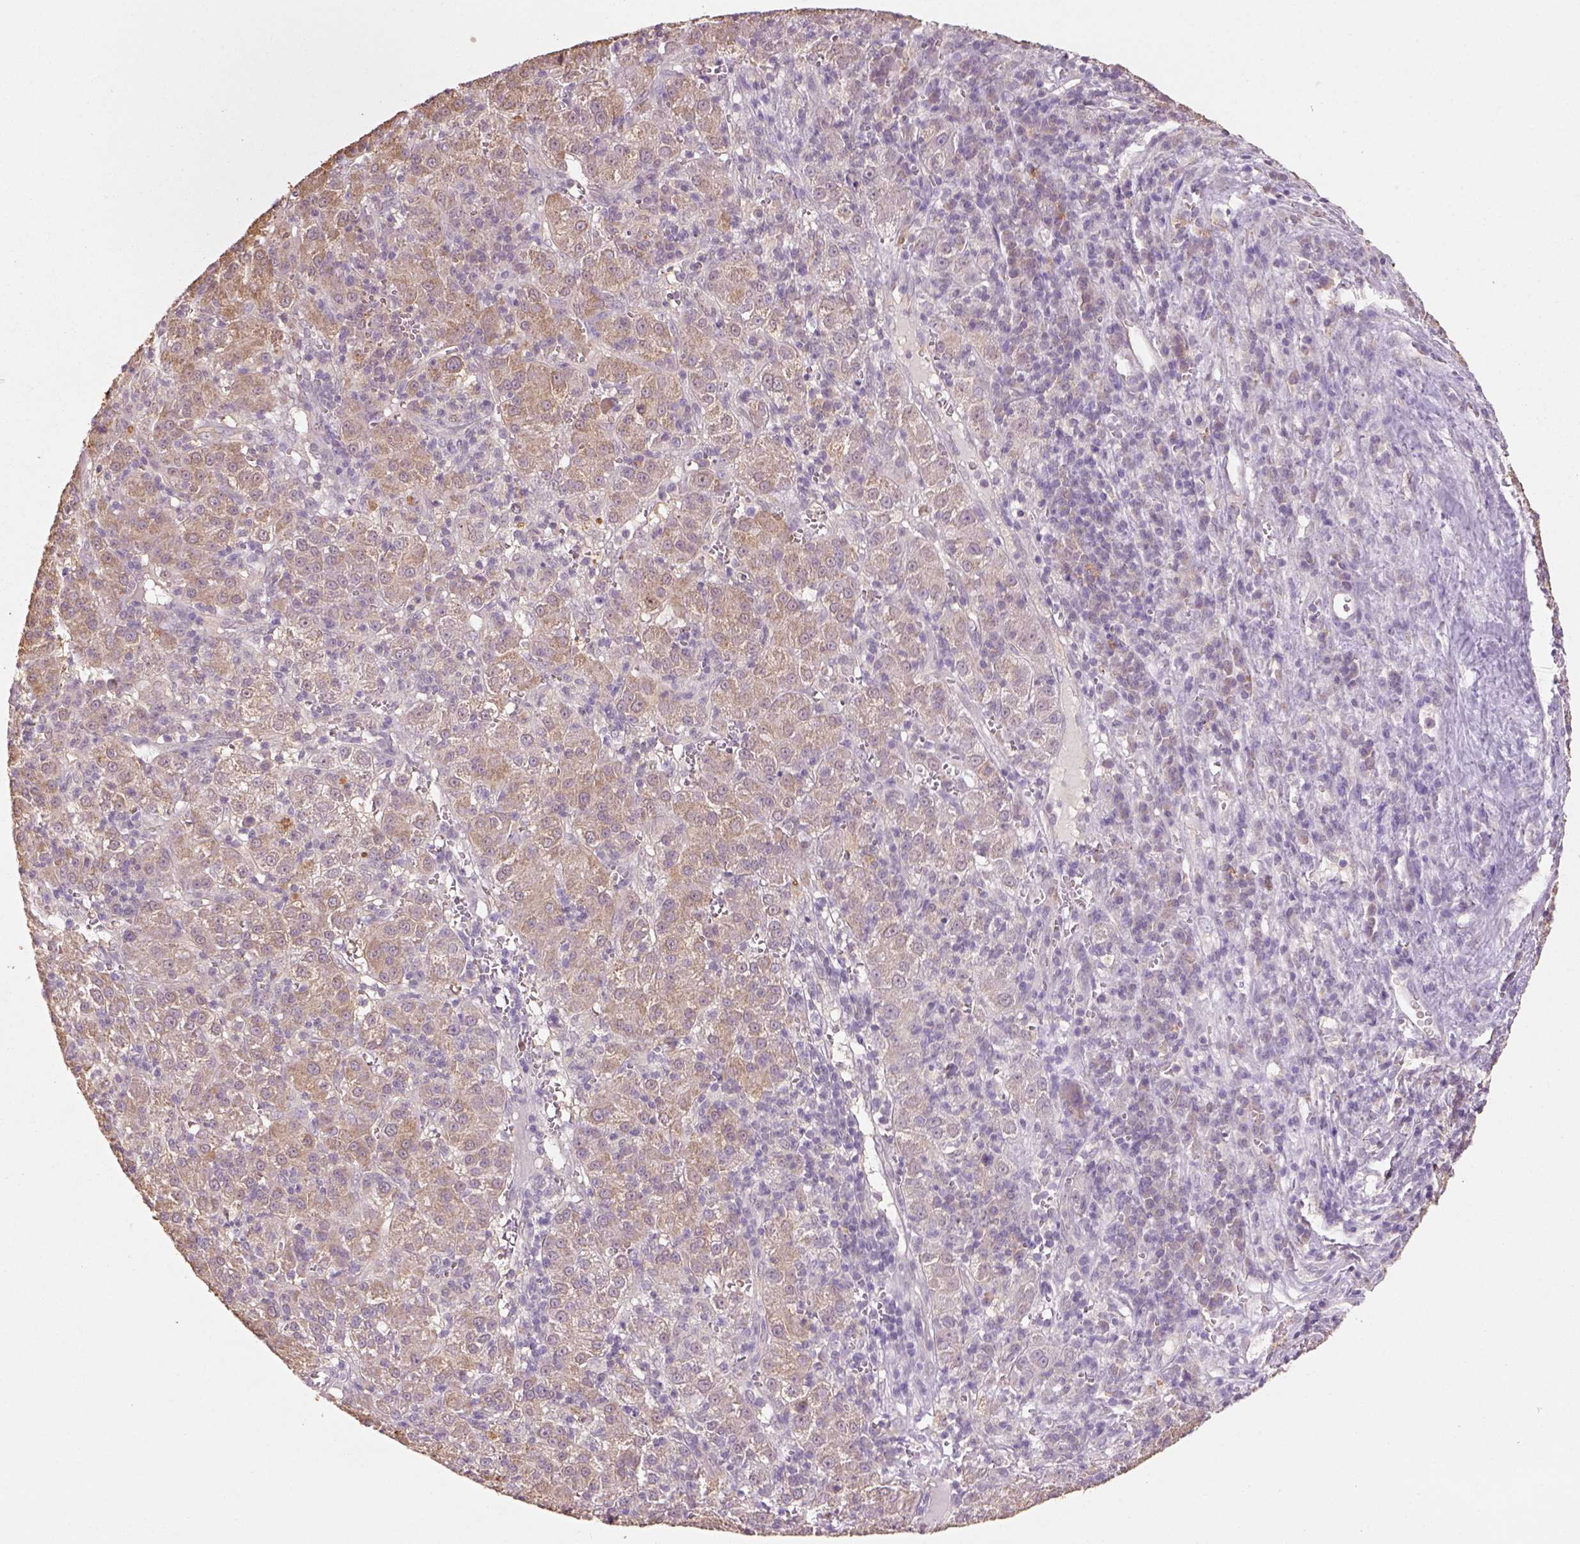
{"staining": {"intensity": "moderate", "quantity": ">75%", "location": "cytoplasmic/membranous"}, "tissue": "liver cancer", "cell_type": "Tumor cells", "image_type": "cancer", "snomed": [{"axis": "morphology", "description": "Carcinoma, Hepatocellular, NOS"}, {"axis": "topography", "description": "Liver"}], "caption": "A medium amount of moderate cytoplasmic/membranous staining is present in about >75% of tumor cells in hepatocellular carcinoma (liver) tissue.", "gene": "AP2B1", "patient": {"sex": "female", "age": 60}}